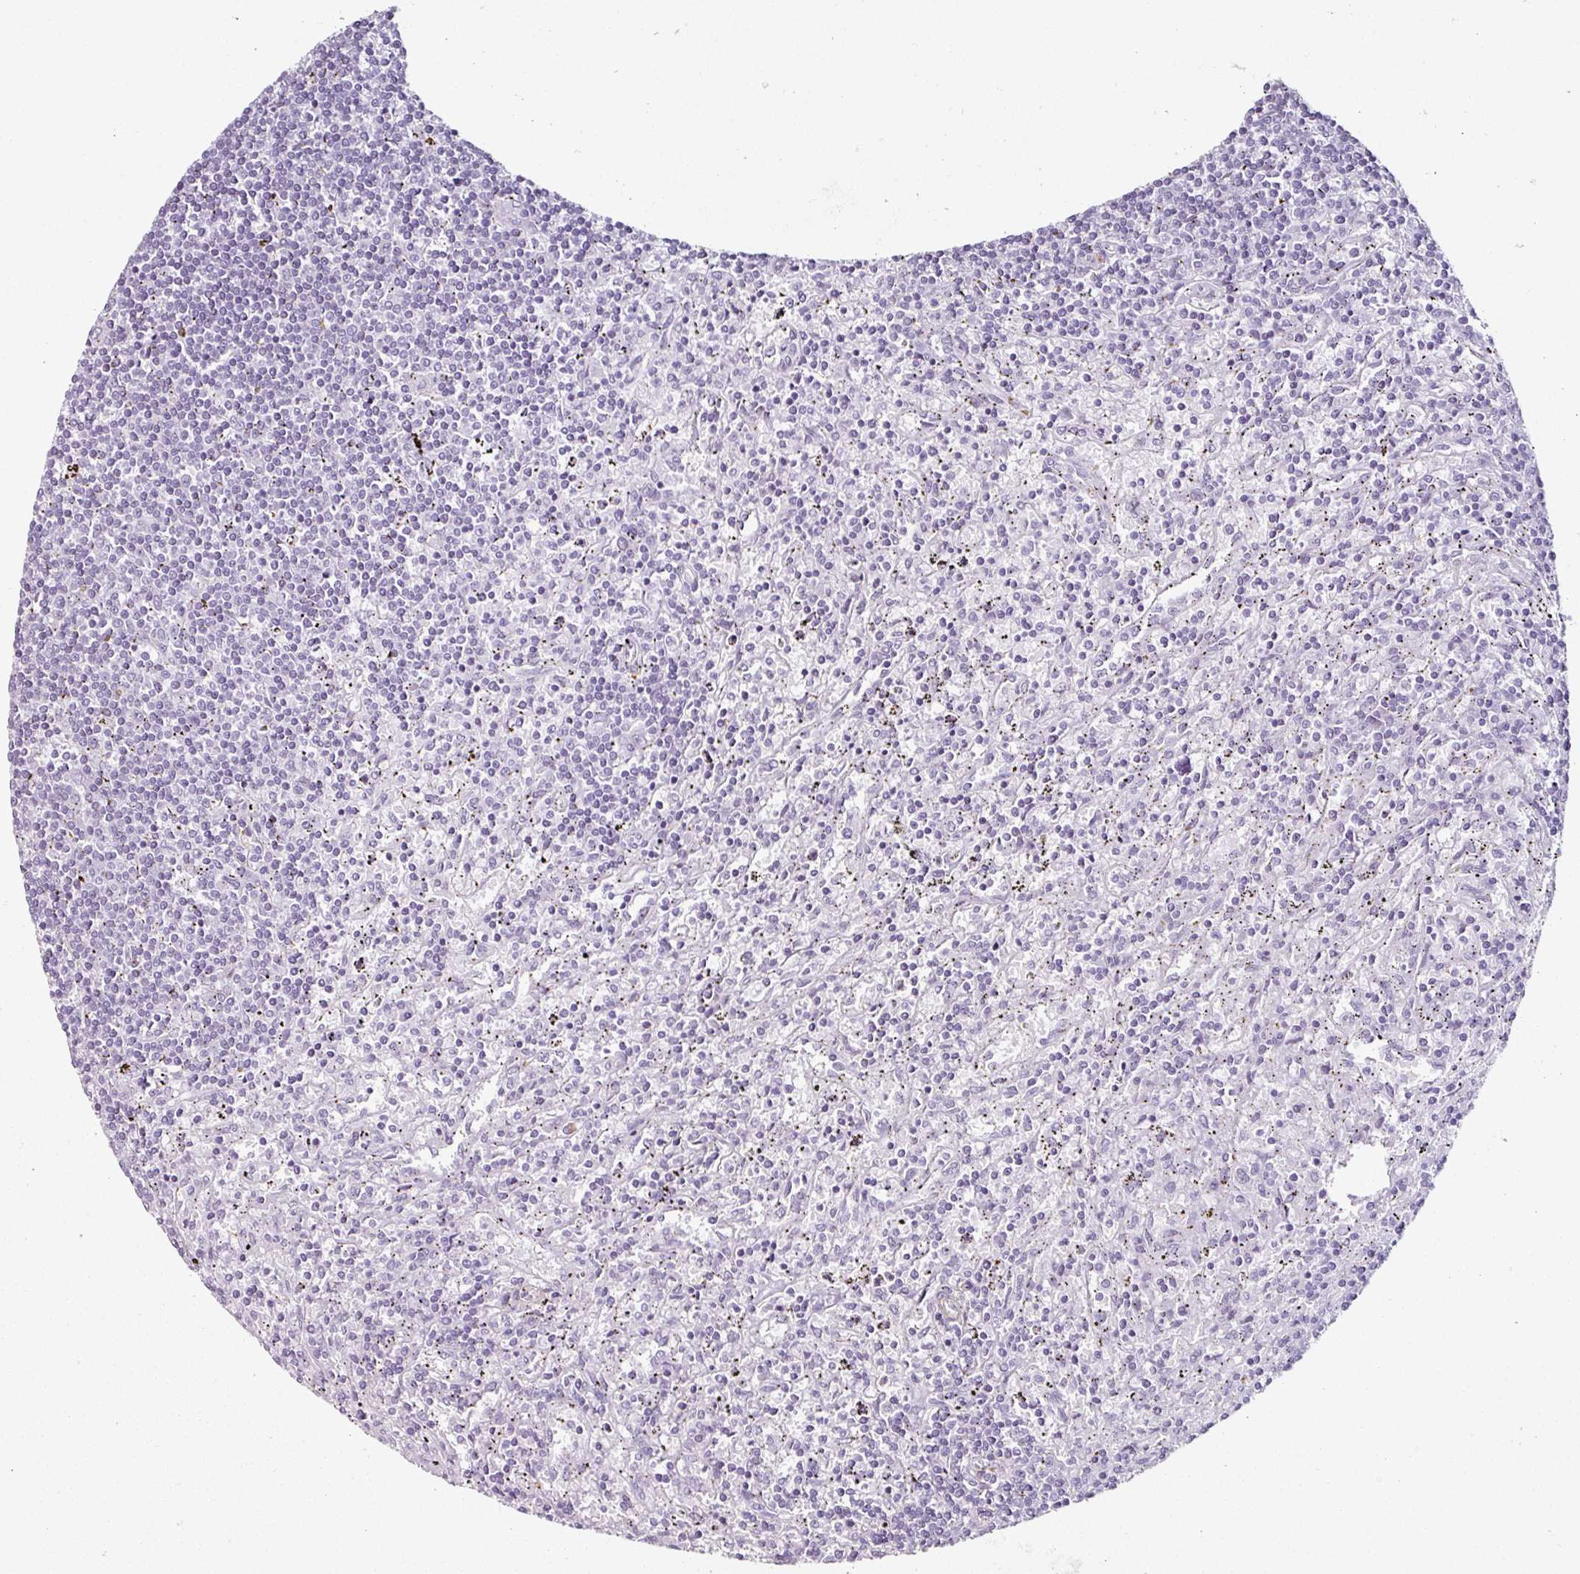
{"staining": {"intensity": "negative", "quantity": "none", "location": "none"}, "tissue": "lymphoma", "cell_type": "Tumor cells", "image_type": "cancer", "snomed": [{"axis": "morphology", "description": "Malignant lymphoma, non-Hodgkin's type, Low grade"}, {"axis": "topography", "description": "Spleen"}], "caption": "Immunohistochemistry (IHC) photomicrograph of neoplastic tissue: human lymphoma stained with DAB (3,3'-diaminobenzidine) displays no significant protein positivity in tumor cells. (Brightfield microscopy of DAB (3,3'-diaminobenzidine) immunohistochemistry (IHC) at high magnification).", "gene": "CAP2", "patient": {"sex": "male", "age": 76}}